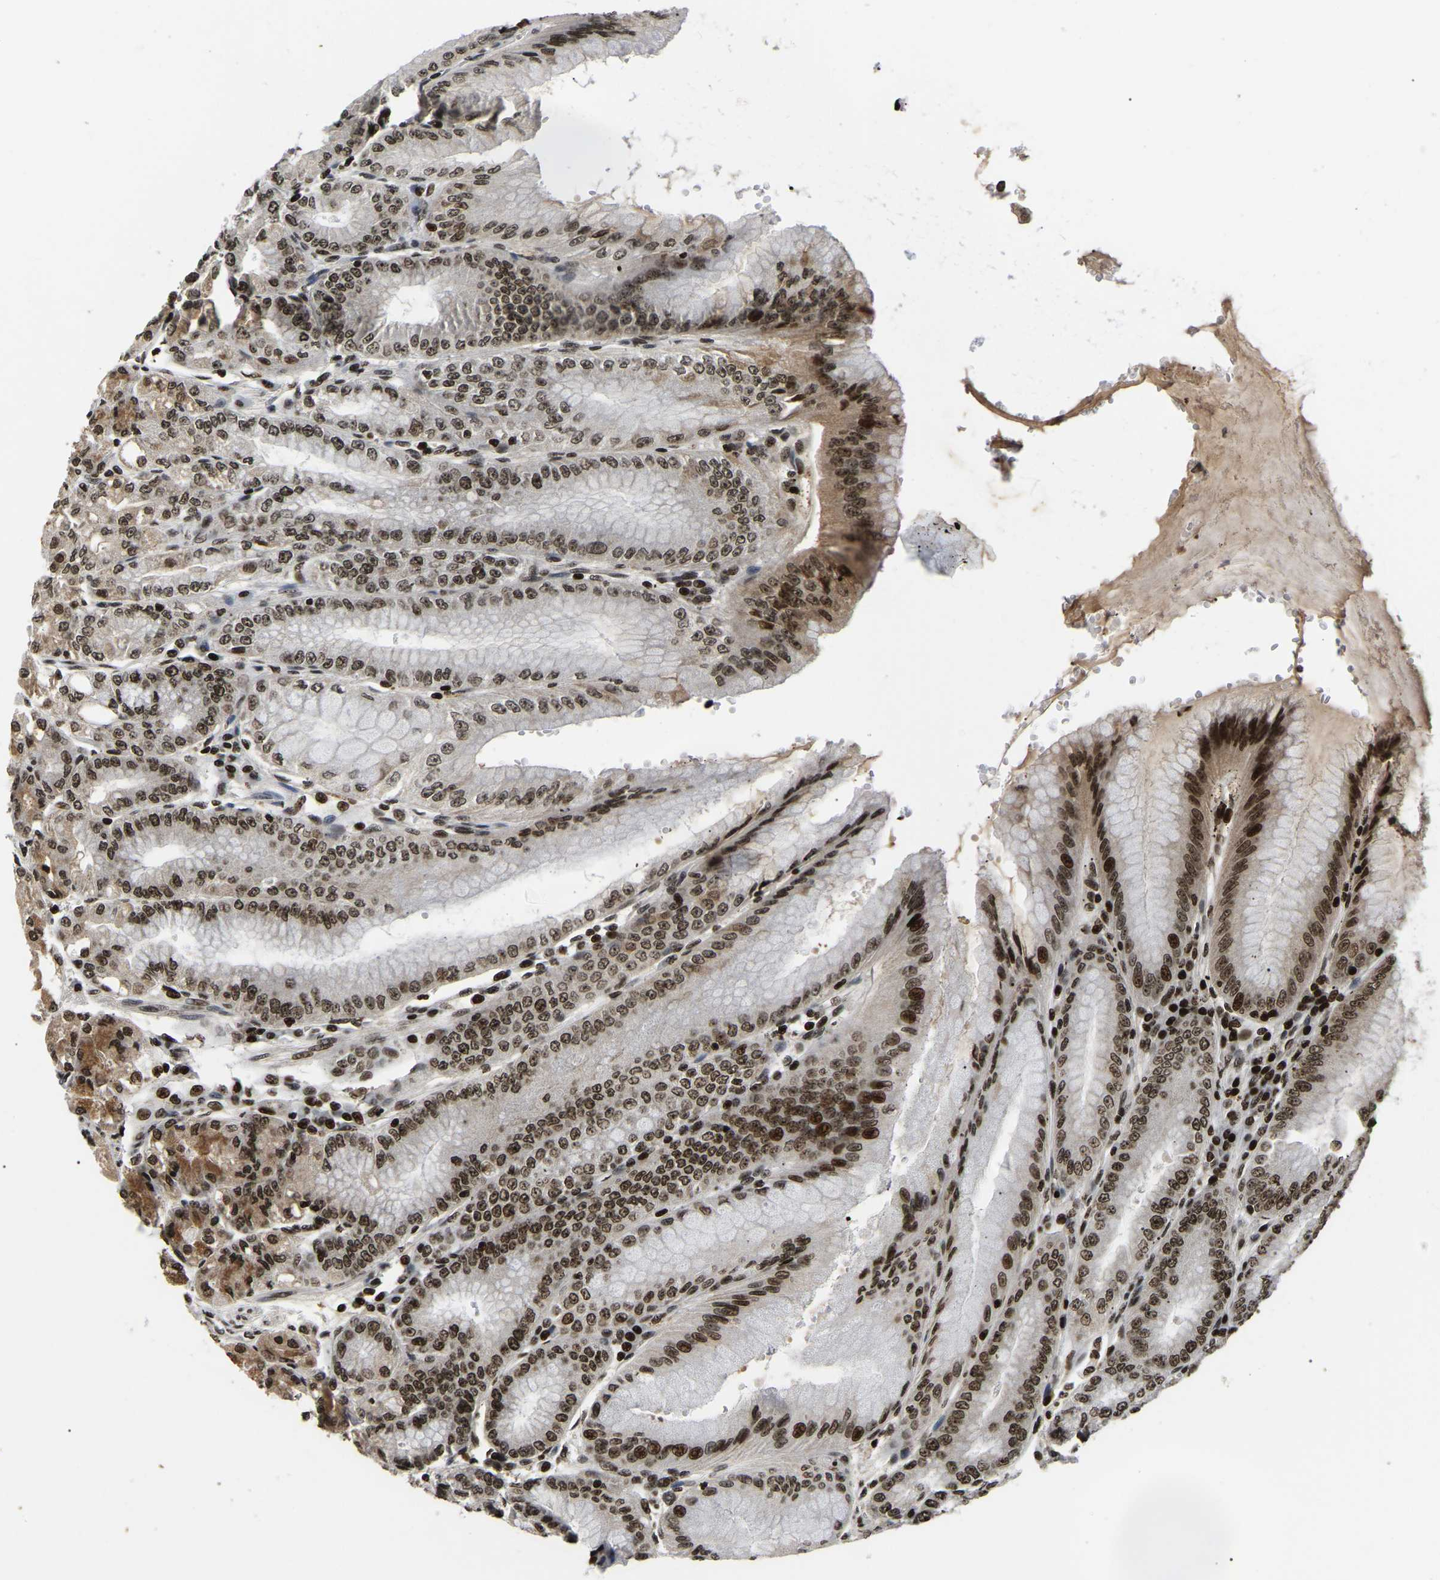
{"staining": {"intensity": "strong", "quantity": ">75%", "location": "nuclear"}, "tissue": "stomach", "cell_type": "Glandular cells", "image_type": "normal", "snomed": [{"axis": "morphology", "description": "Normal tissue, NOS"}, {"axis": "topography", "description": "Stomach, lower"}], "caption": "Stomach stained for a protein exhibits strong nuclear positivity in glandular cells.", "gene": "LRRC61", "patient": {"sex": "male", "age": 71}}